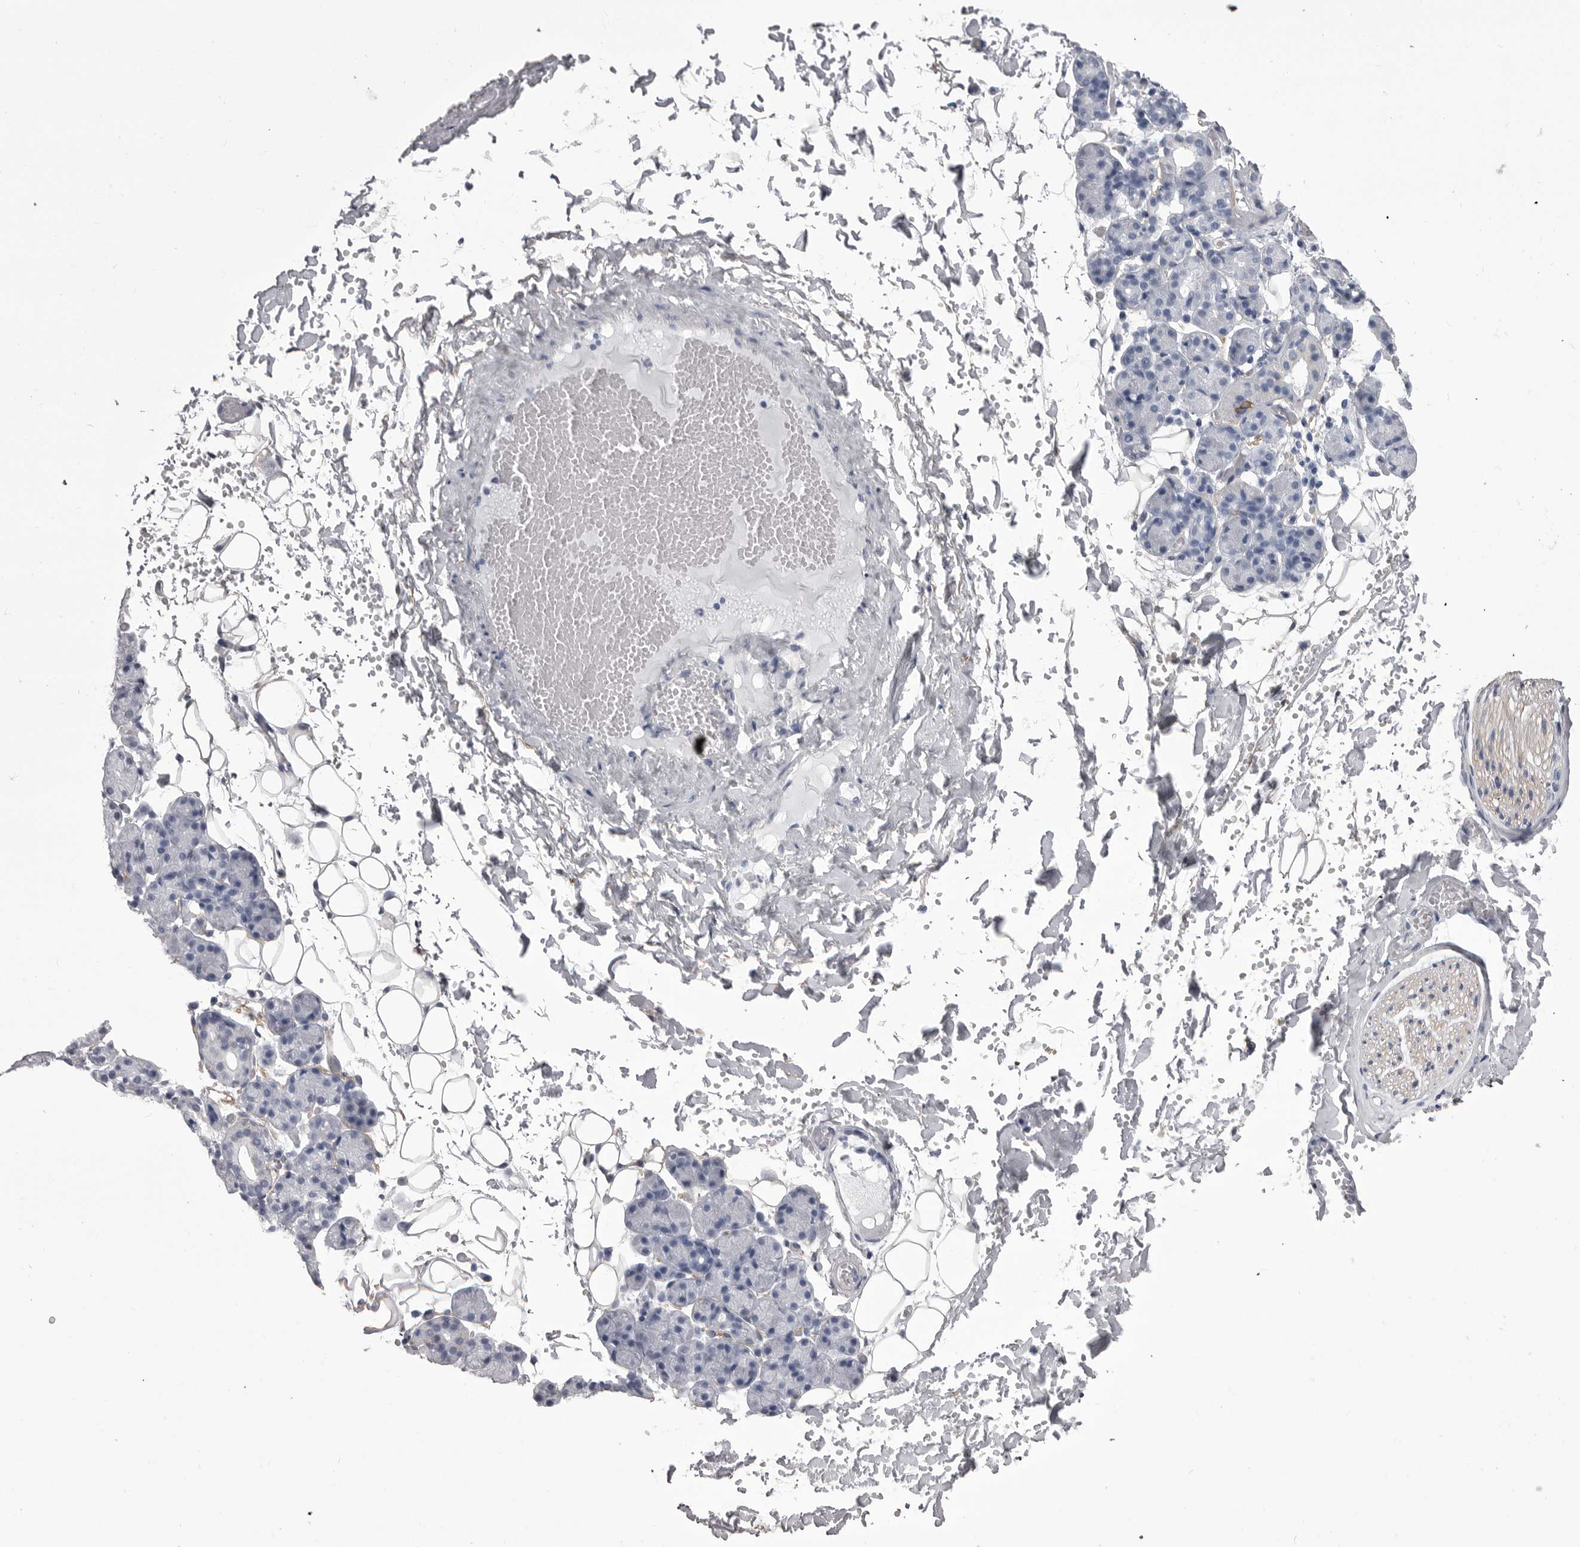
{"staining": {"intensity": "negative", "quantity": "none", "location": "none"}, "tissue": "salivary gland", "cell_type": "Glandular cells", "image_type": "normal", "snomed": [{"axis": "morphology", "description": "Normal tissue, NOS"}, {"axis": "topography", "description": "Salivary gland"}], "caption": "An immunohistochemistry (IHC) image of benign salivary gland is shown. There is no staining in glandular cells of salivary gland.", "gene": "ANK2", "patient": {"sex": "male", "age": 63}}